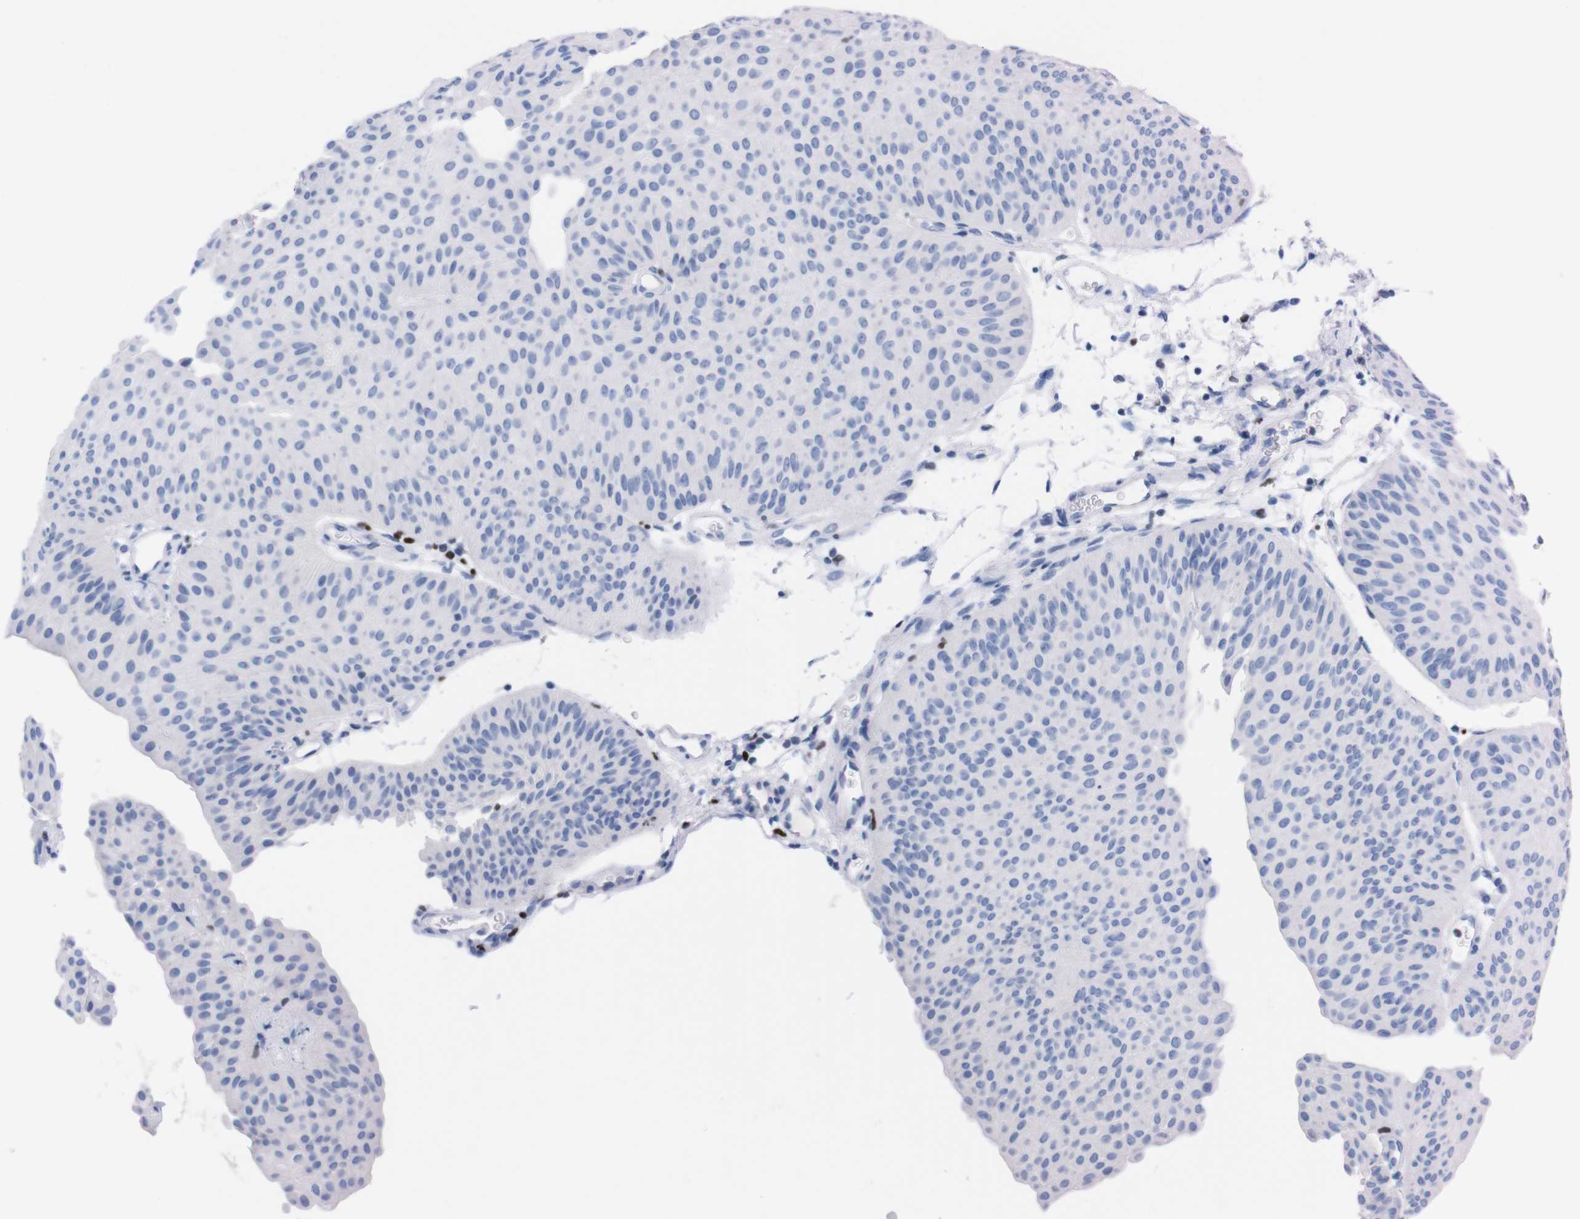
{"staining": {"intensity": "negative", "quantity": "none", "location": "none"}, "tissue": "urothelial cancer", "cell_type": "Tumor cells", "image_type": "cancer", "snomed": [{"axis": "morphology", "description": "Urothelial carcinoma, Low grade"}, {"axis": "topography", "description": "Urinary bladder"}], "caption": "Urothelial cancer stained for a protein using IHC exhibits no staining tumor cells.", "gene": "P2RY12", "patient": {"sex": "female", "age": 60}}